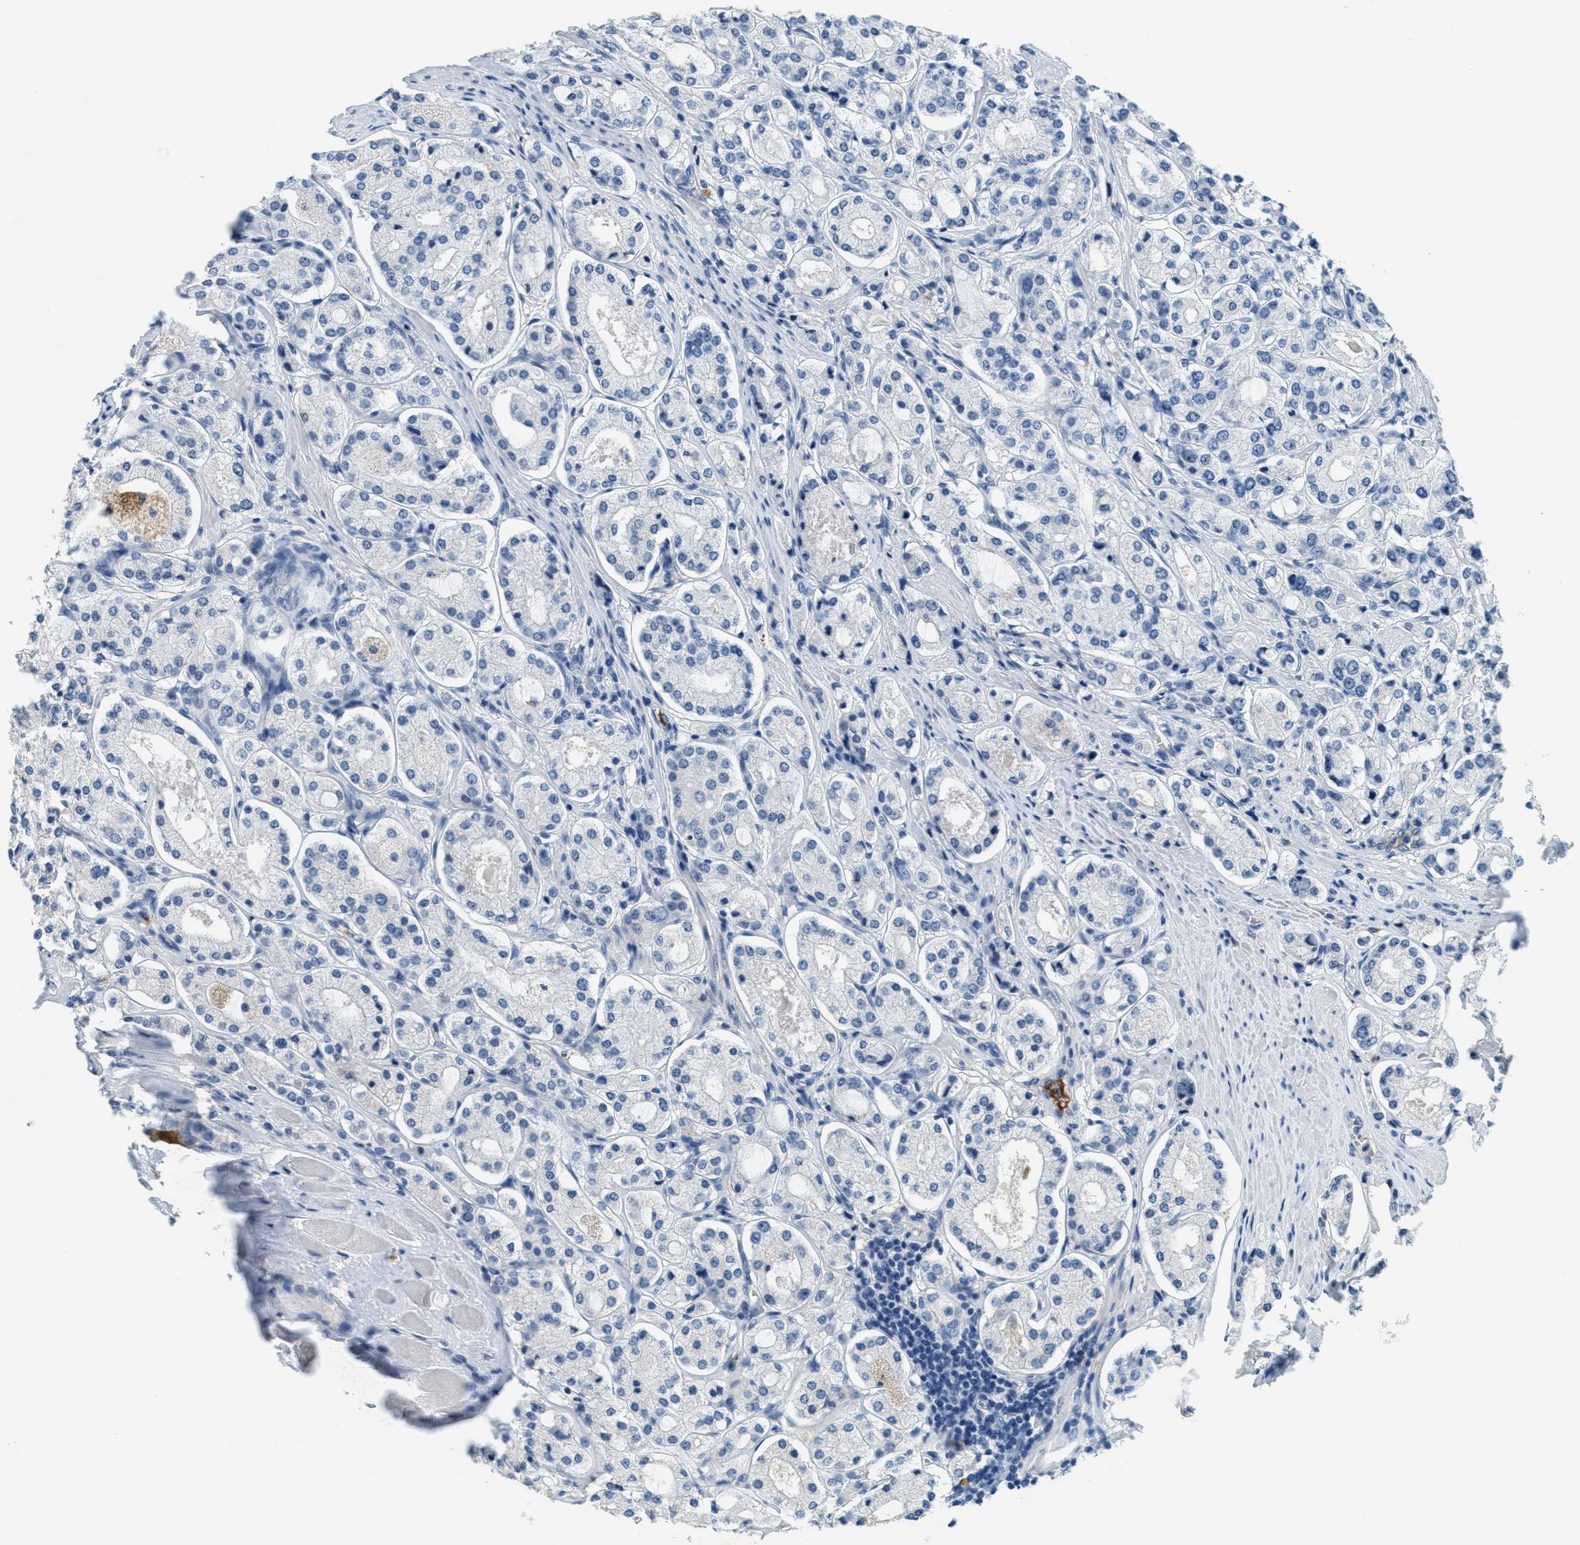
{"staining": {"intensity": "negative", "quantity": "none", "location": "none"}, "tissue": "prostate cancer", "cell_type": "Tumor cells", "image_type": "cancer", "snomed": [{"axis": "morphology", "description": "Adenocarcinoma, High grade"}, {"axis": "topography", "description": "Prostate"}], "caption": "The histopathology image displays no significant staining in tumor cells of prostate high-grade adenocarcinoma.", "gene": "A2M", "patient": {"sex": "male", "age": 65}}